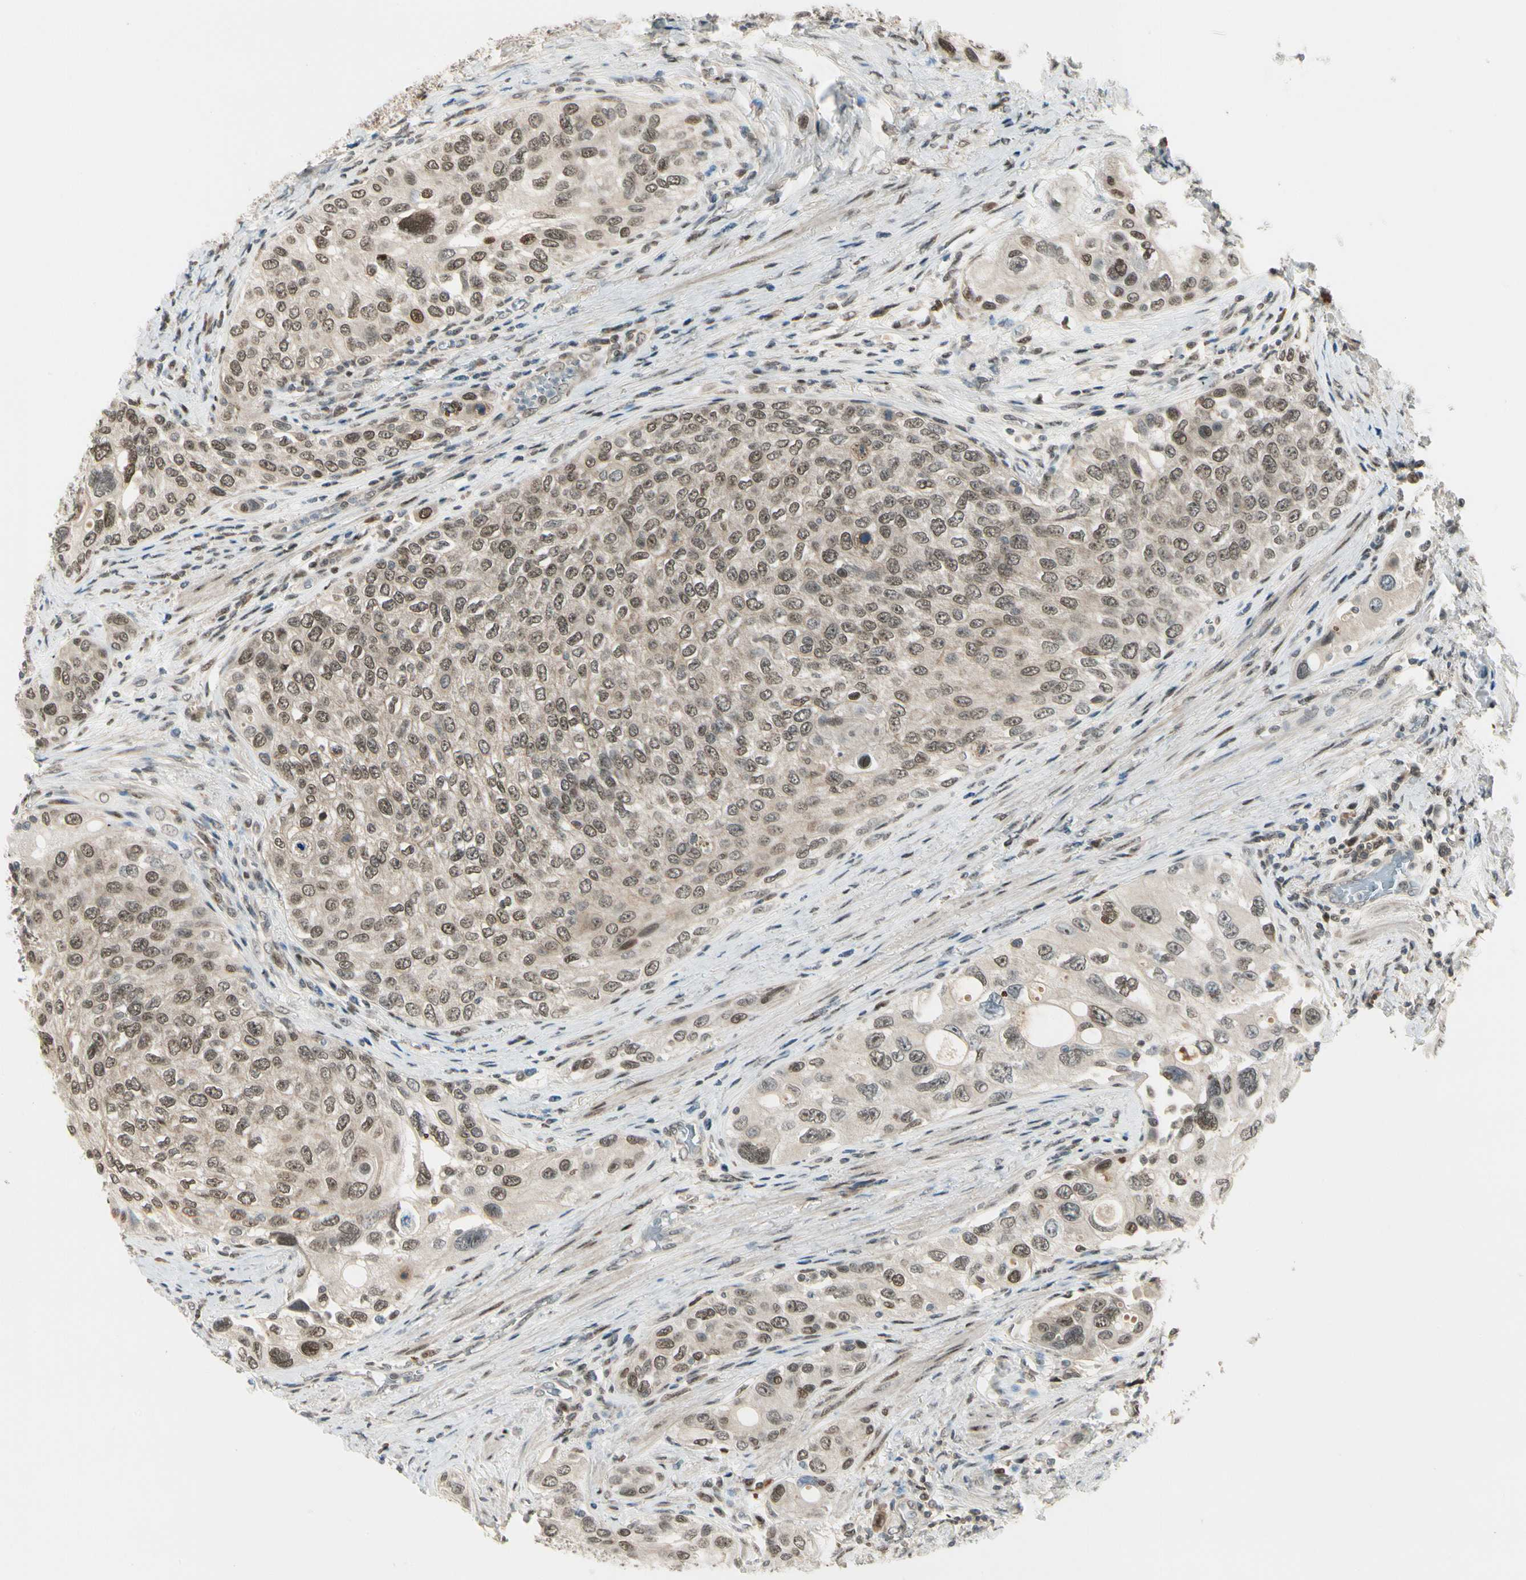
{"staining": {"intensity": "moderate", "quantity": ">75%", "location": "cytoplasmic/membranous,nuclear"}, "tissue": "urothelial cancer", "cell_type": "Tumor cells", "image_type": "cancer", "snomed": [{"axis": "morphology", "description": "Urothelial carcinoma, High grade"}, {"axis": "topography", "description": "Urinary bladder"}], "caption": "Brown immunohistochemical staining in urothelial cancer demonstrates moderate cytoplasmic/membranous and nuclear expression in approximately >75% of tumor cells. (Stains: DAB in brown, nuclei in blue, Microscopy: brightfield microscopy at high magnification).", "gene": "GTF3A", "patient": {"sex": "female", "age": 56}}